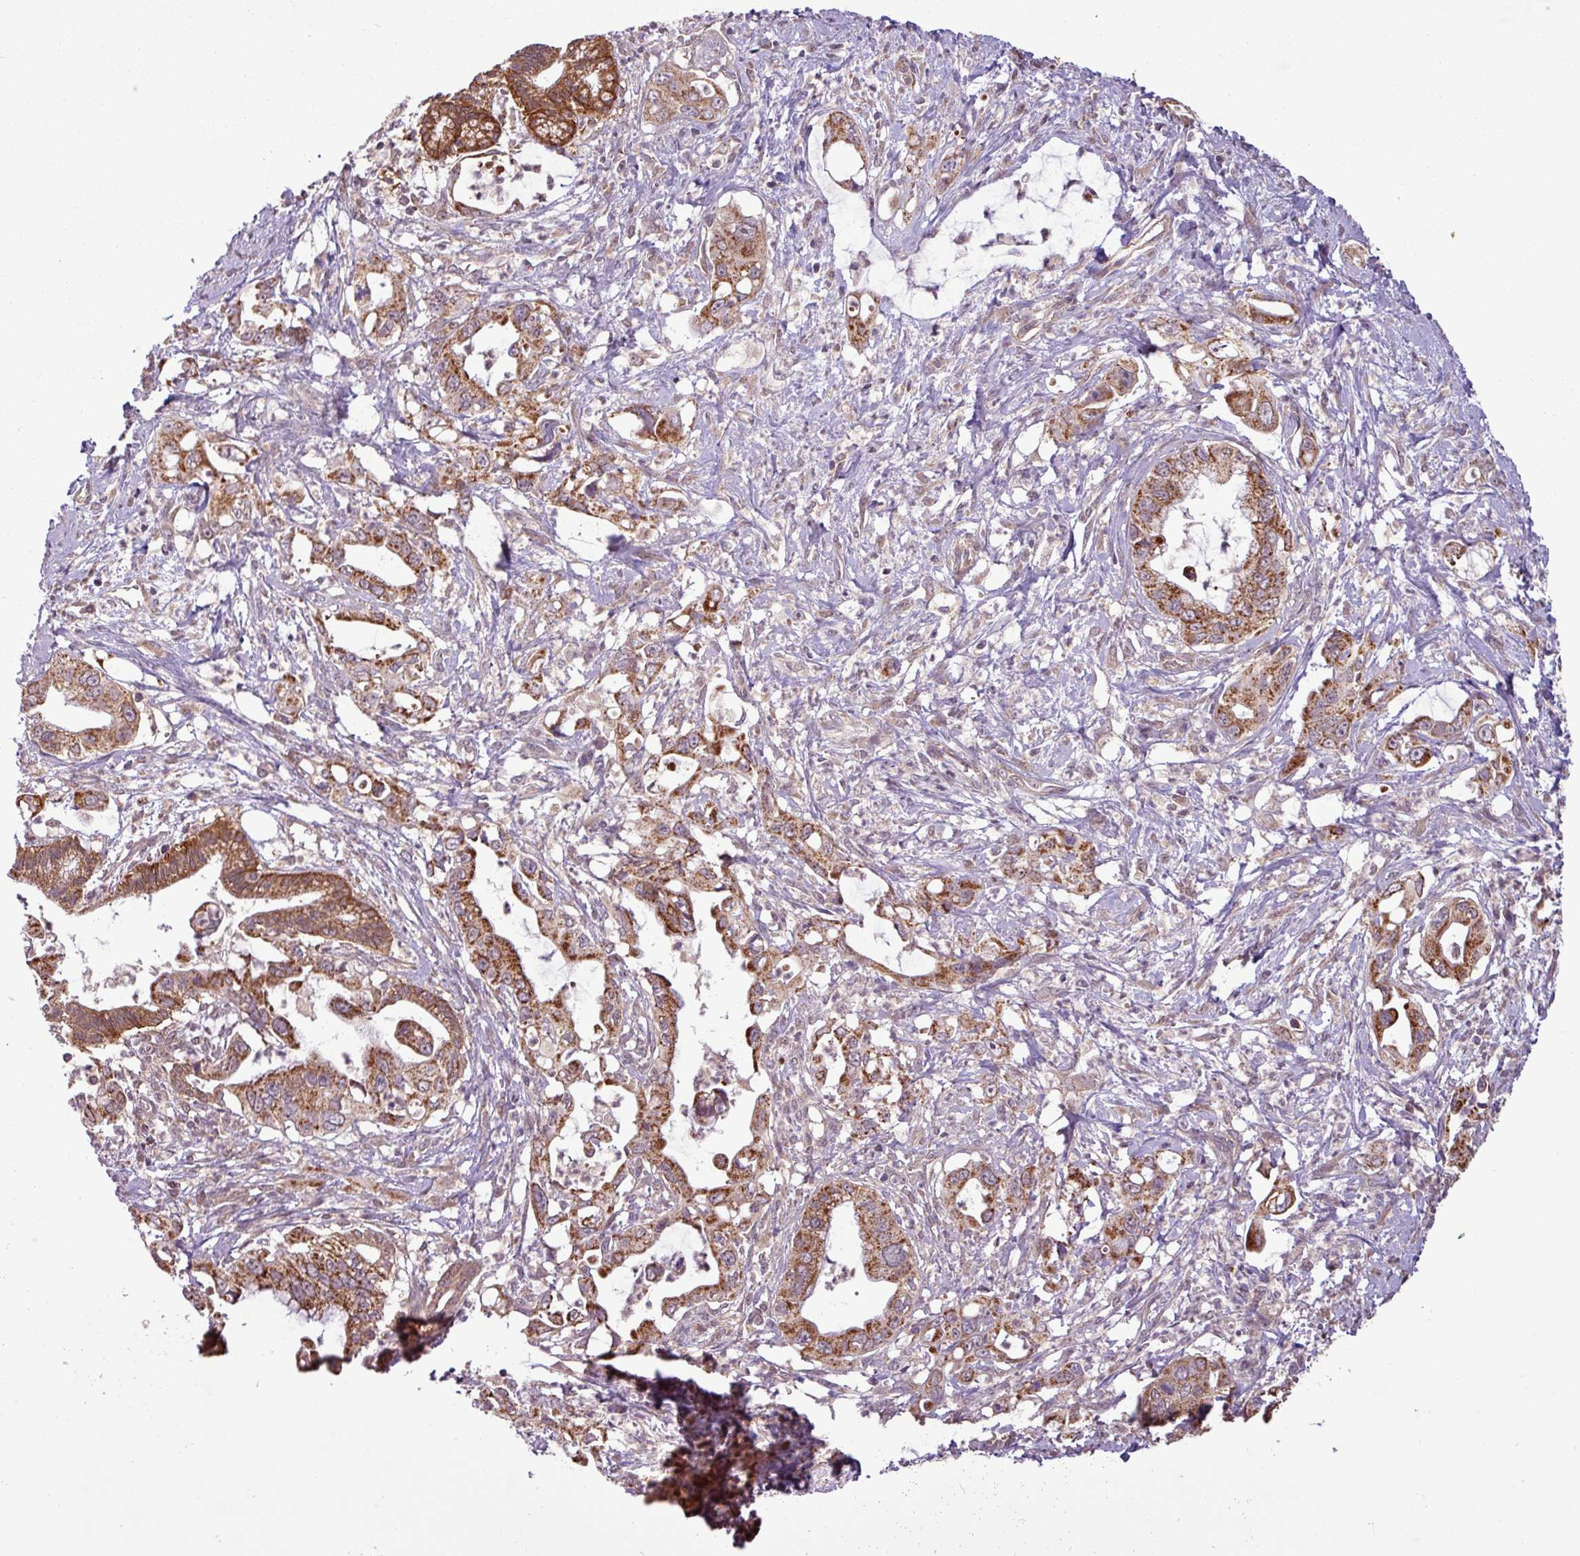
{"staining": {"intensity": "strong", "quantity": ">75%", "location": "cytoplasmic/membranous"}, "tissue": "pancreatic cancer", "cell_type": "Tumor cells", "image_type": "cancer", "snomed": [{"axis": "morphology", "description": "Adenocarcinoma, NOS"}, {"axis": "topography", "description": "Pancreas"}], "caption": "Immunohistochemistry (IHC) image of pancreatic cancer (adenocarcinoma) stained for a protein (brown), which demonstrates high levels of strong cytoplasmic/membranous expression in about >75% of tumor cells.", "gene": "MCTP2", "patient": {"sex": "male", "age": 61}}